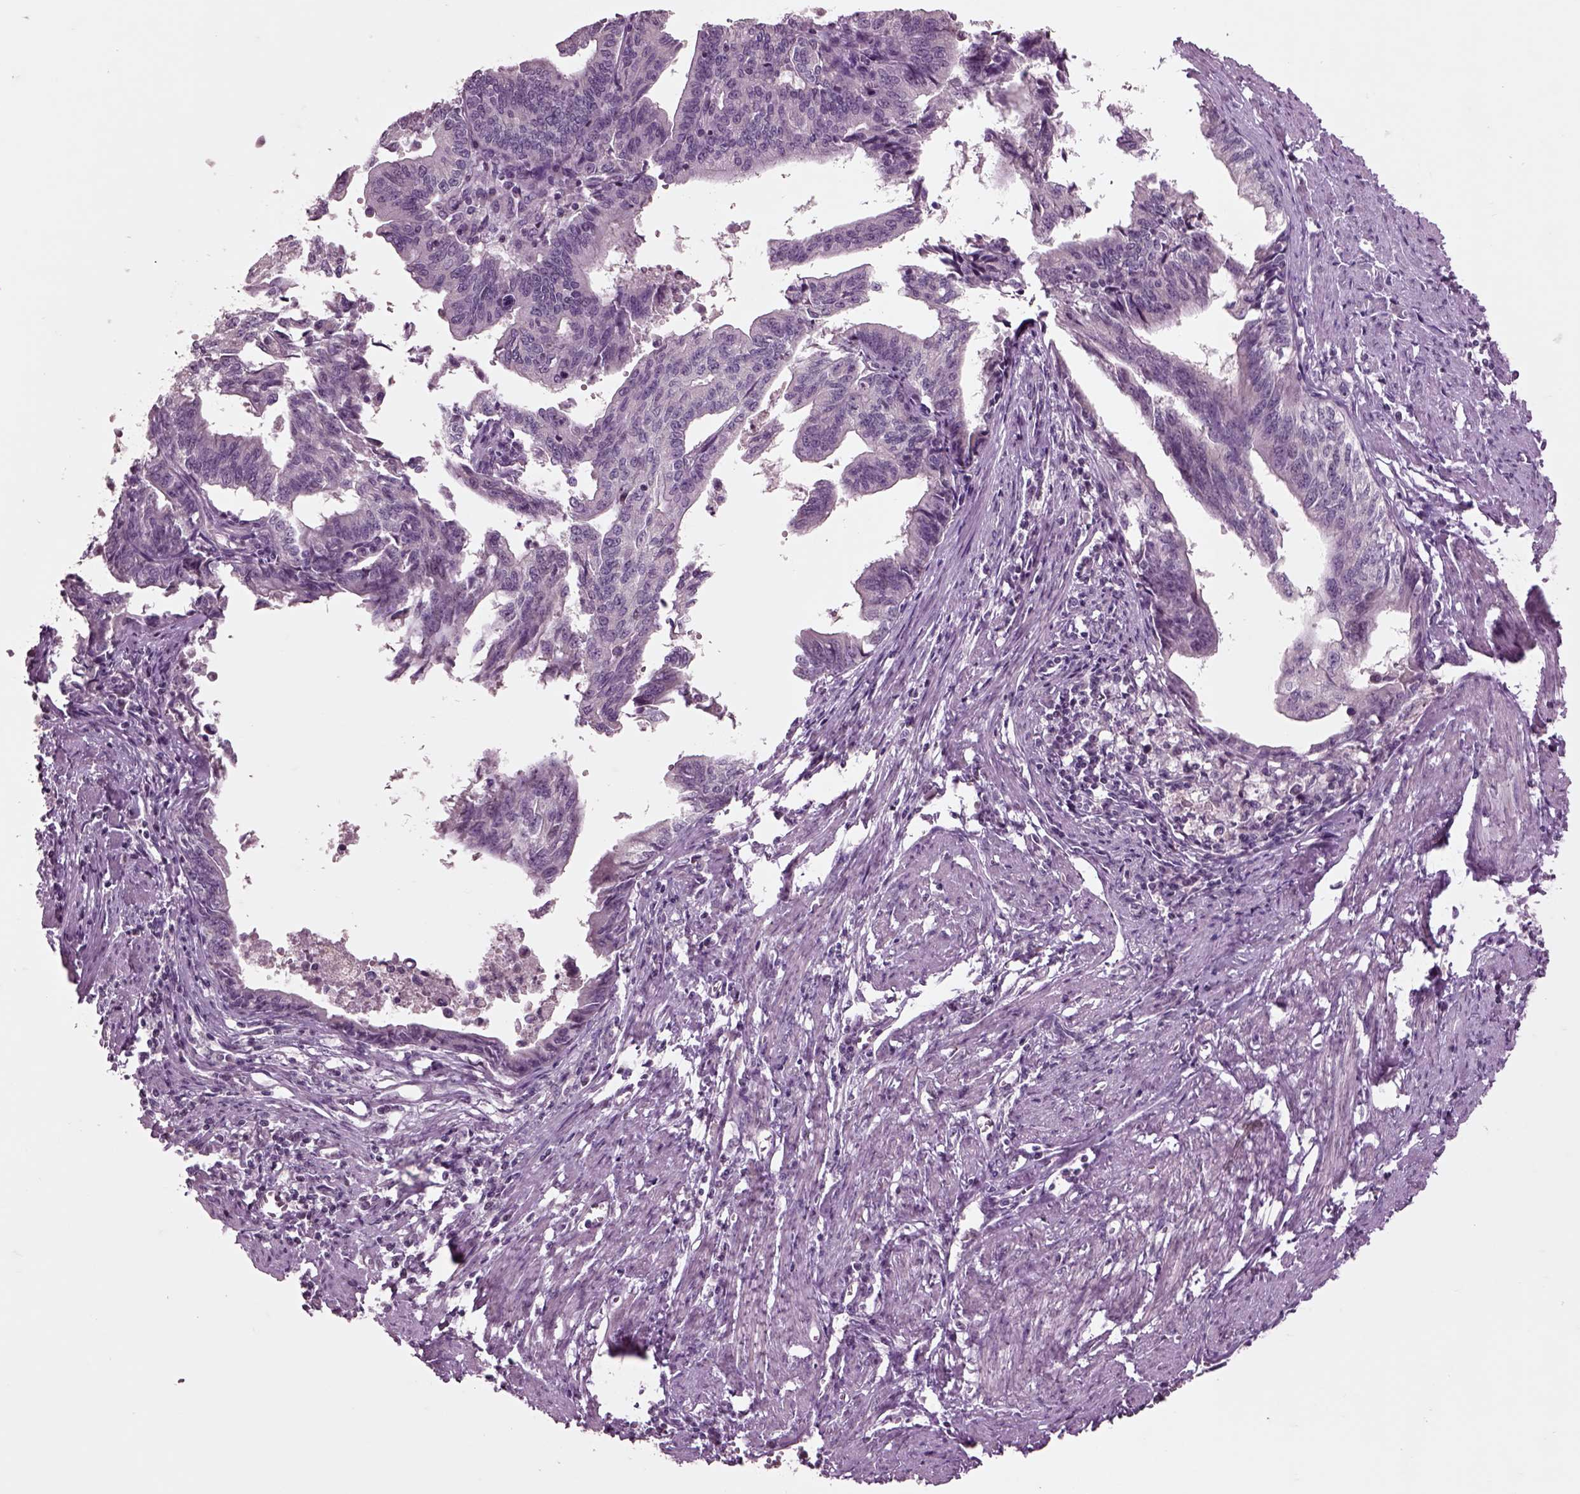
{"staining": {"intensity": "negative", "quantity": "none", "location": "none"}, "tissue": "endometrial cancer", "cell_type": "Tumor cells", "image_type": "cancer", "snomed": [{"axis": "morphology", "description": "Adenocarcinoma, NOS"}, {"axis": "topography", "description": "Endometrium"}], "caption": "Tumor cells show no significant protein expression in adenocarcinoma (endometrial).", "gene": "CHGB", "patient": {"sex": "female", "age": 65}}